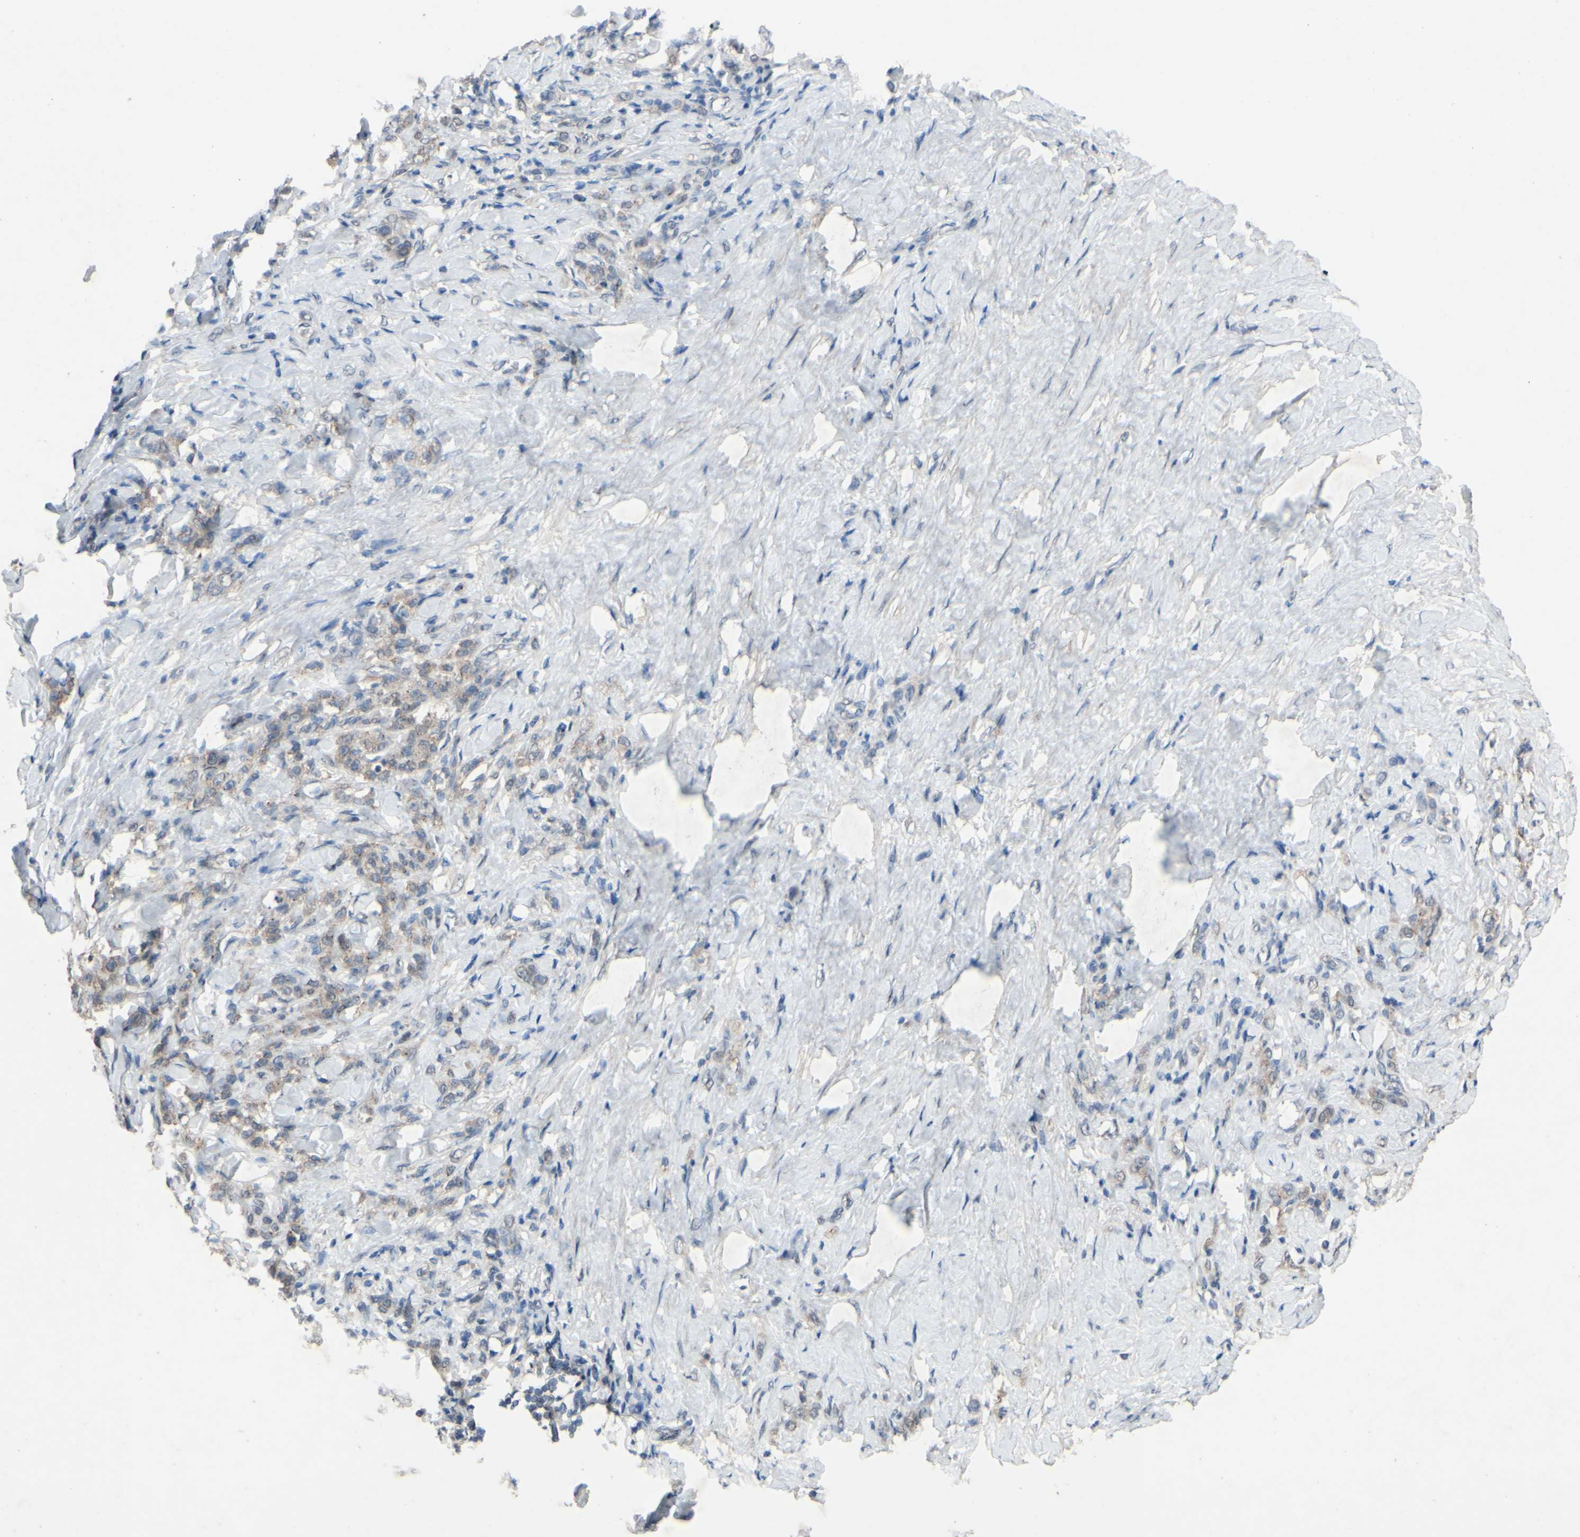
{"staining": {"intensity": "weak", "quantity": ">75%", "location": "cytoplasmic/membranous"}, "tissue": "stomach cancer", "cell_type": "Tumor cells", "image_type": "cancer", "snomed": [{"axis": "morphology", "description": "Adenocarcinoma, NOS"}, {"axis": "topography", "description": "Stomach"}], "caption": "Protein analysis of stomach cancer (adenocarcinoma) tissue exhibits weak cytoplasmic/membranous expression in about >75% of tumor cells. The protein is shown in brown color, while the nuclei are stained blue.", "gene": "CDCP1", "patient": {"sex": "male", "age": 82}}